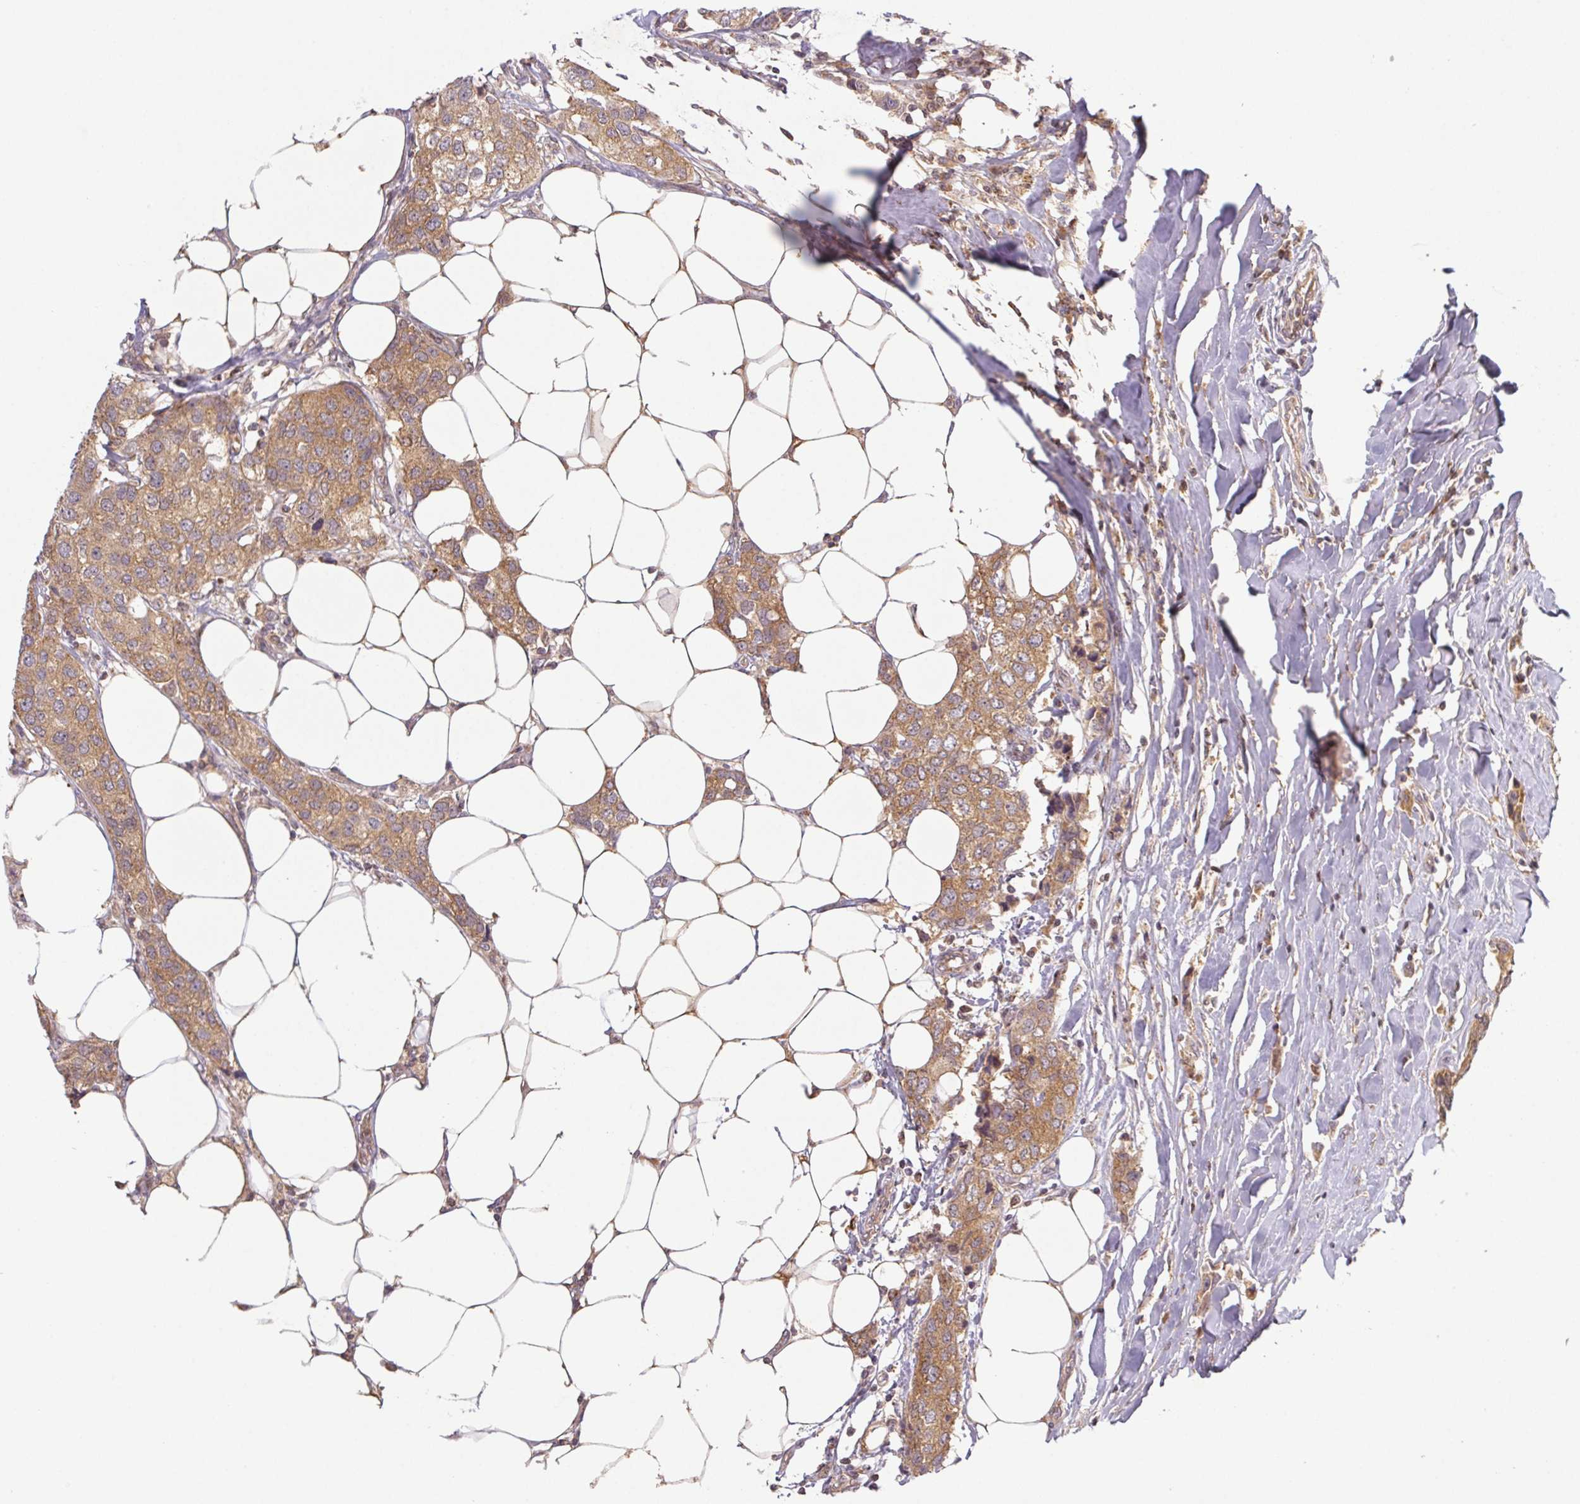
{"staining": {"intensity": "moderate", "quantity": ">75%", "location": "cytoplasmic/membranous"}, "tissue": "breast cancer", "cell_type": "Tumor cells", "image_type": "cancer", "snomed": [{"axis": "morphology", "description": "Duct carcinoma"}, {"axis": "topography", "description": "Breast"}], "caption": "Immunohistochemical staining of human intraductal carcinoma (breast) demonstrates medium levels of moderate cytoplasmic/membranous expression in approximately >75% of tumor cells. The staining was performed using DAB (3,3'-diaminobenzidine), with brown indicating positive protein expression. Nuclei are stained blue with hematoxylin.", "gene": "MTHFD1", "patient": {"sex": "female", "age": 80}}